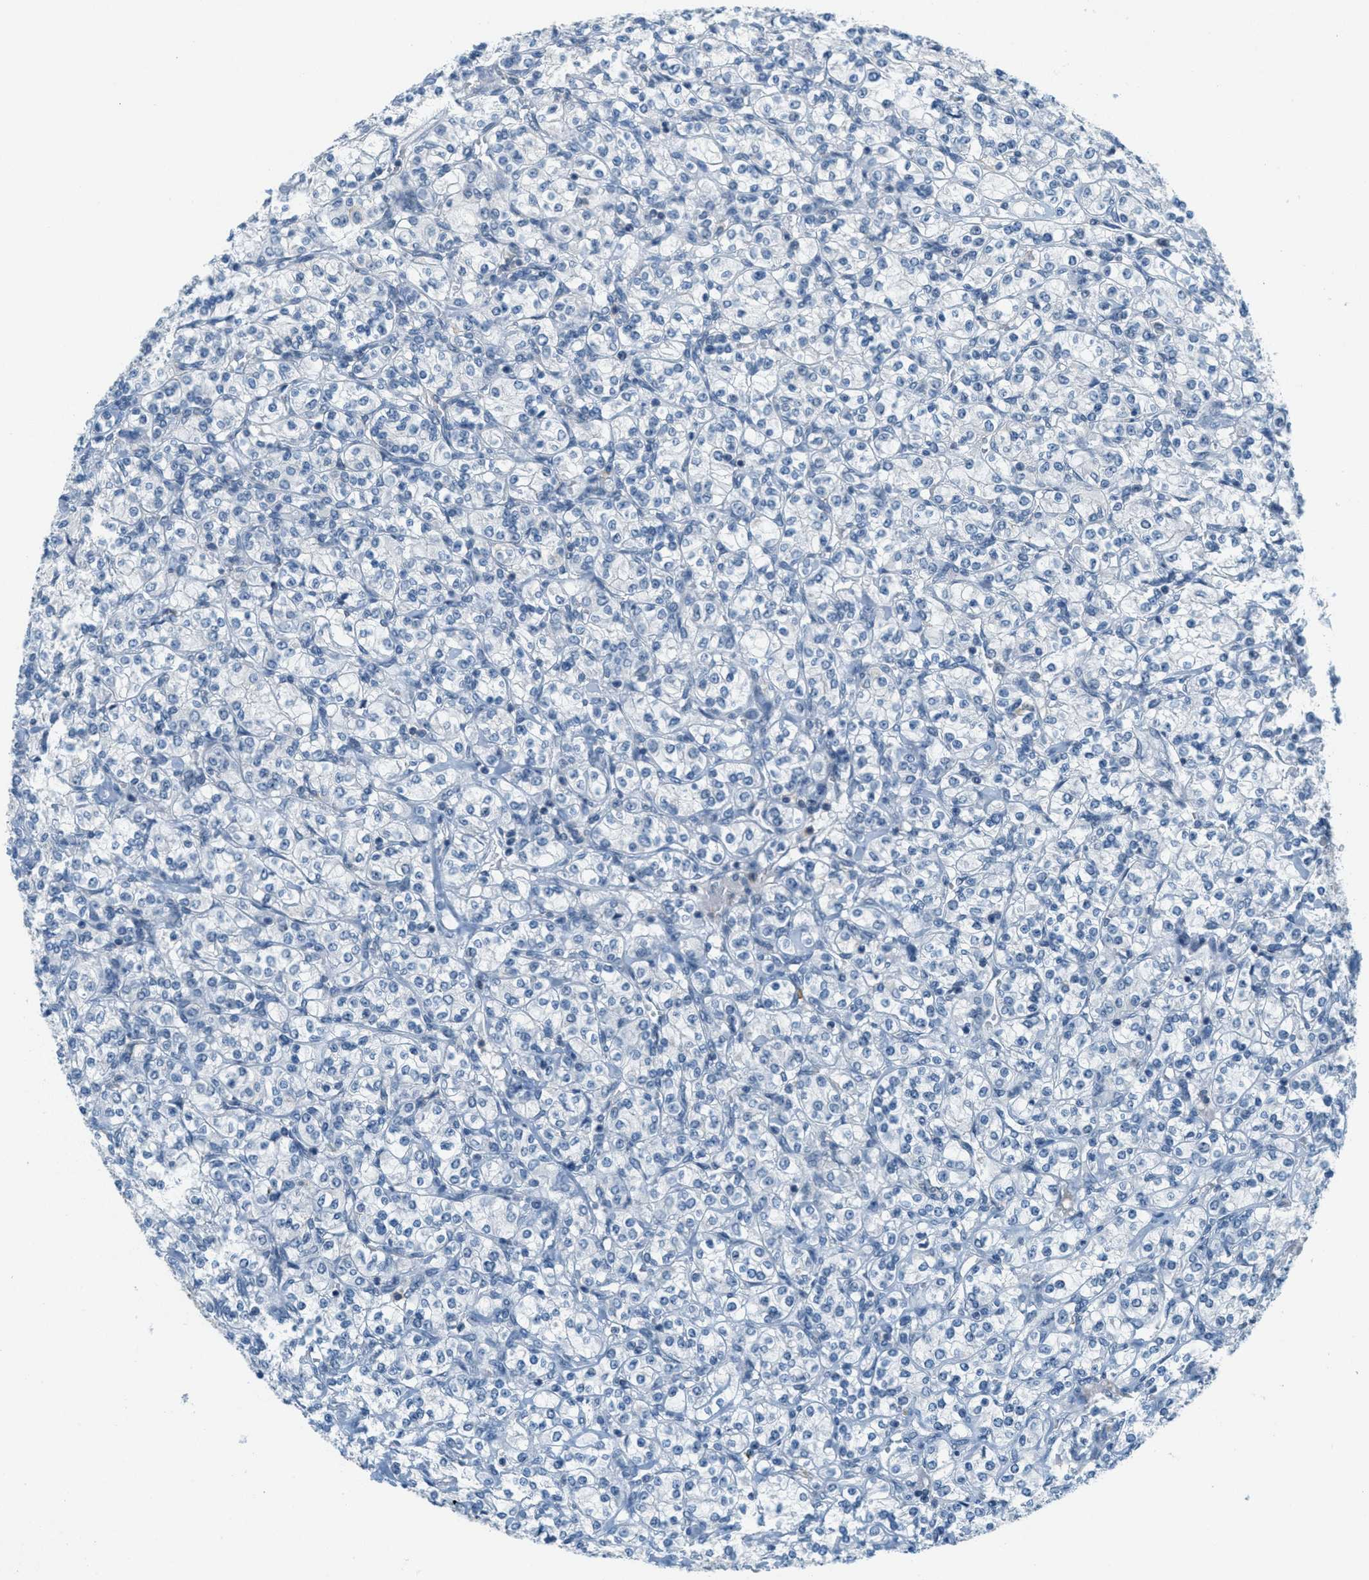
{"staining": {"intensity": "negative", "quantity": "none", "location": "none"}, "tissue": "renal cancer", "cell_type": "Tumor cells", "image_type": "cancer", "snomed": [{"axis": "morphology", "description": "Adenocarcinoma, NOS"}, {"axis": "topography", "description": "Kidney"}], "caption": "DAB immunohistochemical staining of renal adenocarcinoma reveals no significant positivity in tumor cells.", "gene": "FYN", "patient": {"sex": "male", "age": 77}}